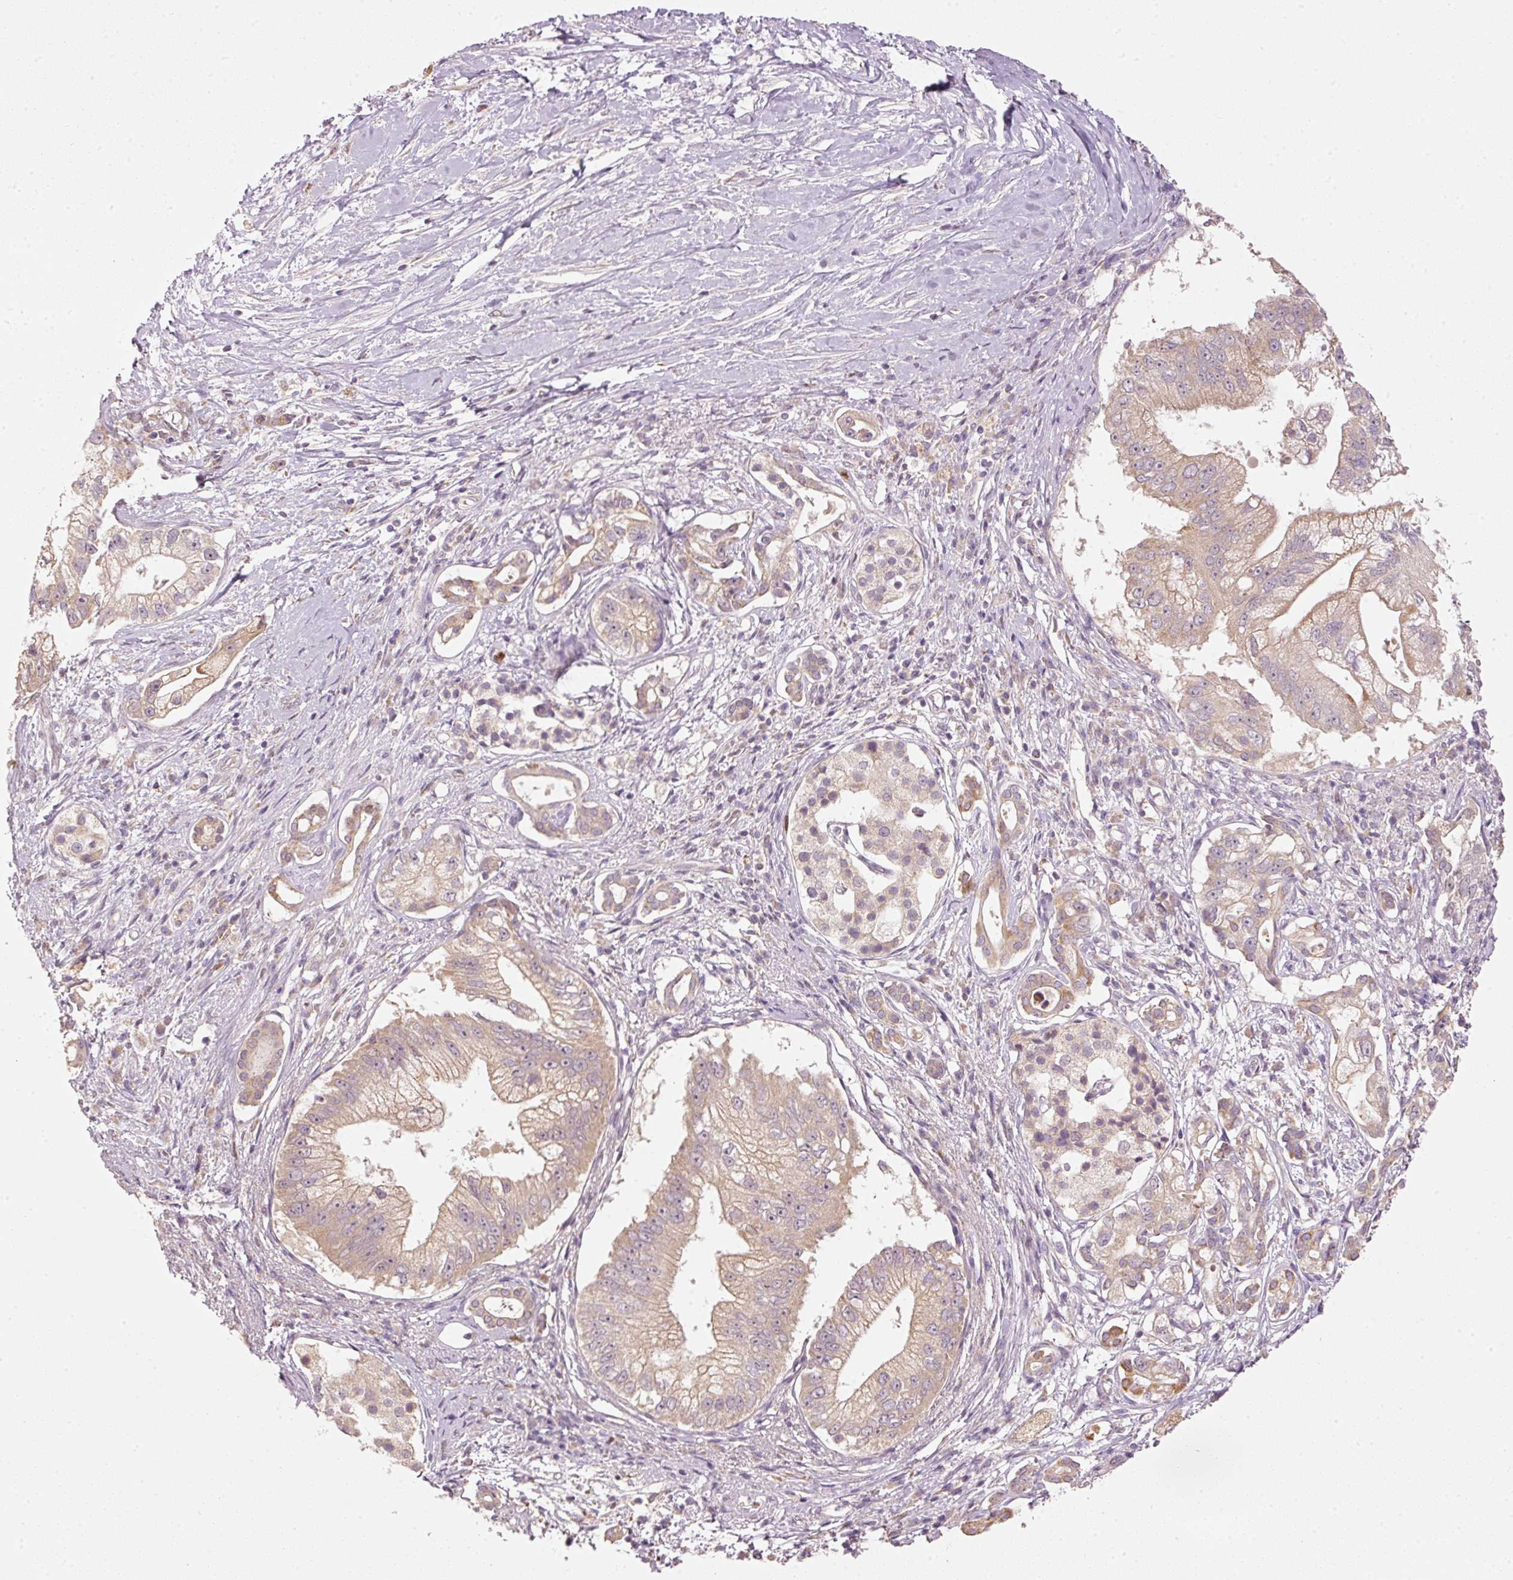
{"staining": {"intensity": "weak", "quantity": ">75%", "location": "cytoplasmic/membranous"}, "tissue": "pancreatic cancer", "cell_type": "Tumor cells", "image_type": "cancer", "snomed": [{"axis": "morphology", "description": "Adenocarcinoma, NOS"}, {"axis": "topography", "description": "Pancreas"}], "caption": "IHC staining of pancreatic cancer (adenocarcinoma), which exhibits low levels of weak cytoplasmic/membranous expression in about >75% of tumor cells indicating weak cytoplasmic/membranous protein expression. The staining was performed using DAB (brown) for protein detection and nuclei were counterstained in hematoxylin (blue).", "gene": "MTHFD1L", "patient": {"sex": "male", "age": 70}}